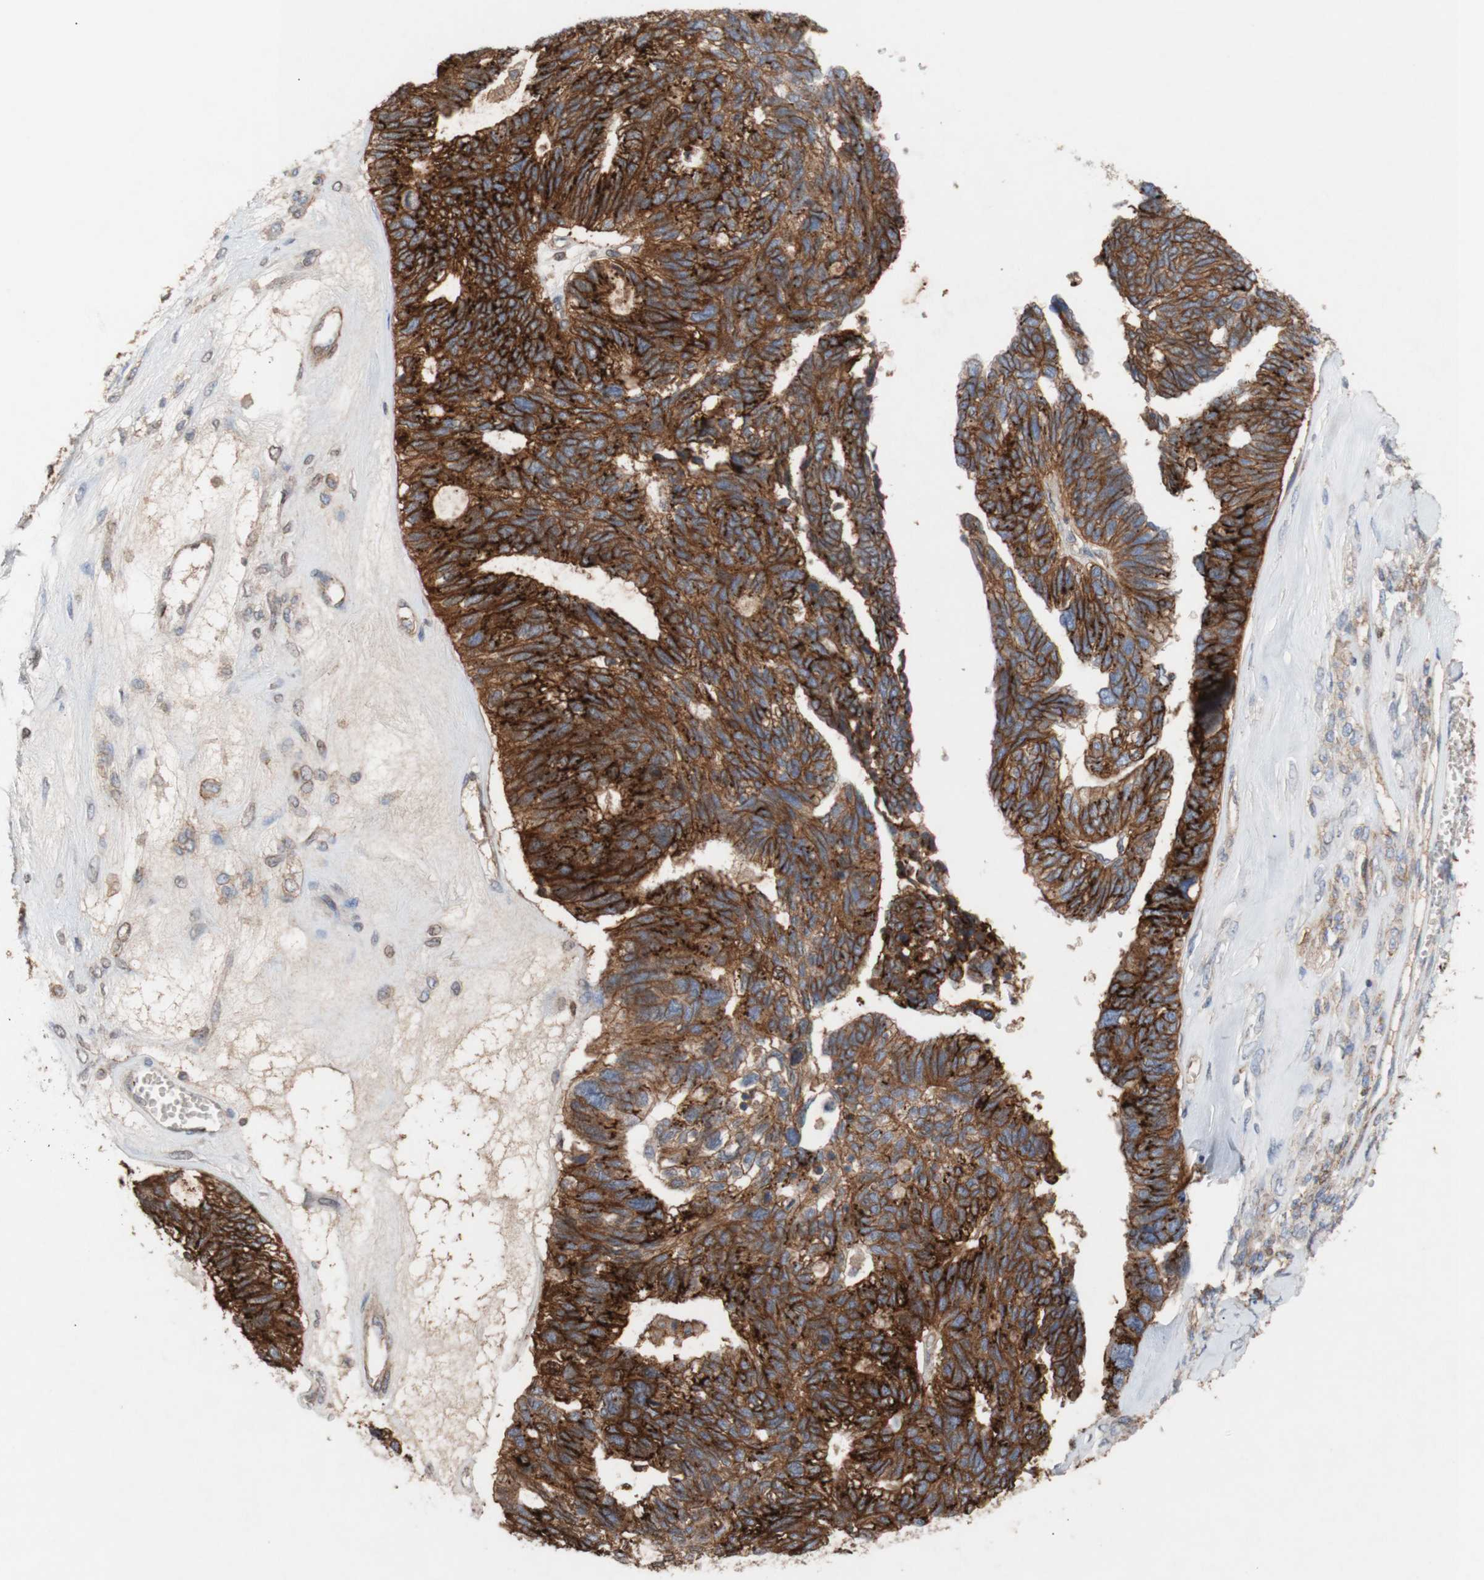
{"staining": {"intensity": "strong", "quantity": ">75%", "location": "cytoplasmic/membranous"}, "tissue": "ovarian cancer", "cell_type": "Tumor cells", "image_type": "cancer", "snomed": [{"axis": "morphology", "description": "Cystadenocarcinoma, serous, NOS"}, {"axis": "topography", "description": "Ovary"}], "caption": "Serous cystadenocarcinoma (ovarian) stained with a protein marker exhibits strong staining in tumor cells.", "gene": "ATP2A3", "patient": {"sex": "female", "age": 79}}